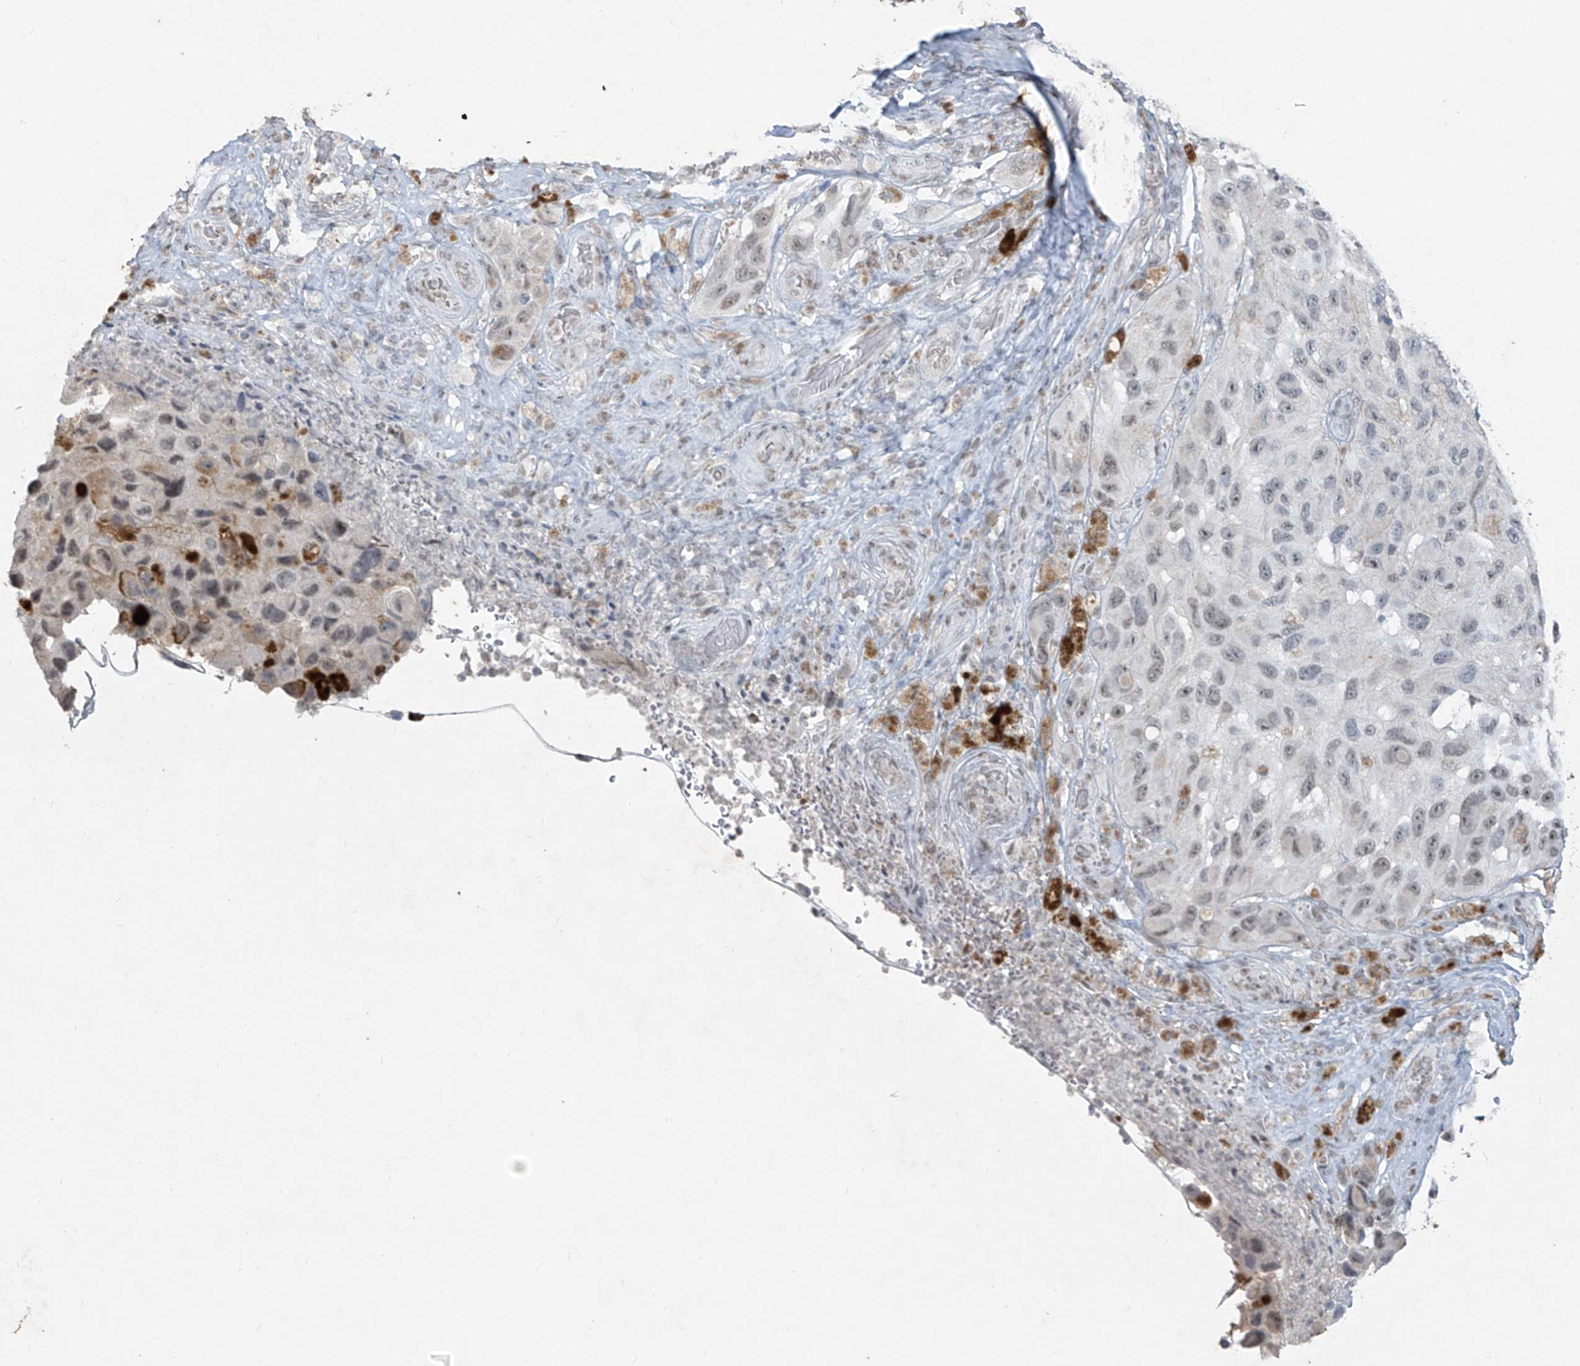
{"staining": {"intensity": "negative", "quantity": "none", "location": "none"}, "tissue": "melanoma", "cell_type": "Tumor cells", "image_type": "cancer", "snomed": [{"axis": "morphology", "description": "Malignant melanoma, NOS"}, {"axis": "topography", "description": "Skin"}], "caption": "Human malignant melanoma stained for a protein using IHC exhibits no positivity in tumor cells.", "gene": "TFEC", "patient": {"sex": "female", "age": 73}}